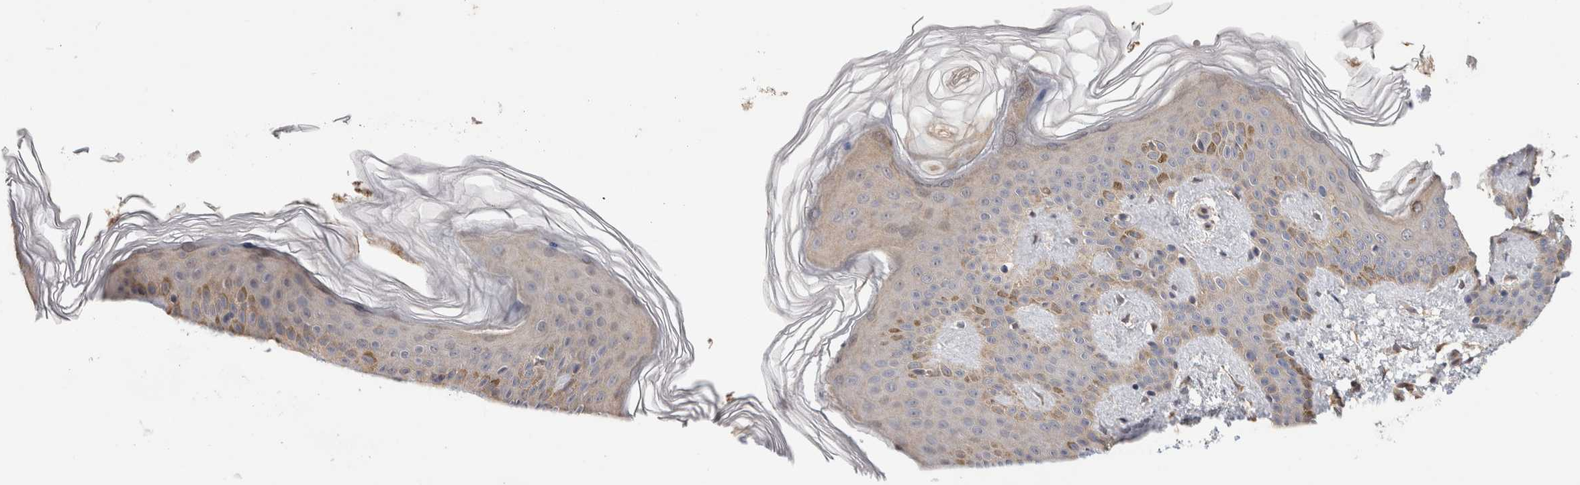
{"staining": {"intensity": "negative", "quantity": "none", "location": "none"}, "tissue": "skin", "cell_type": "Fibroblasts", "image_type": "normal", "snomed": [{"axis": "morphology", "description": "Normal tissue, NOS"}, {"axis": "morphology", "description": "Neoplasm, benign, NOS"}, {"axis": "topography", "description": "Skin"}, {"axis": "topography", "description": "Soft tissue"}], "caption": "Image shows no significant protein expression in fibroblasts of normal skin.", "gene": "PGM1", "patient": {"sex": "male", "age": 26}}